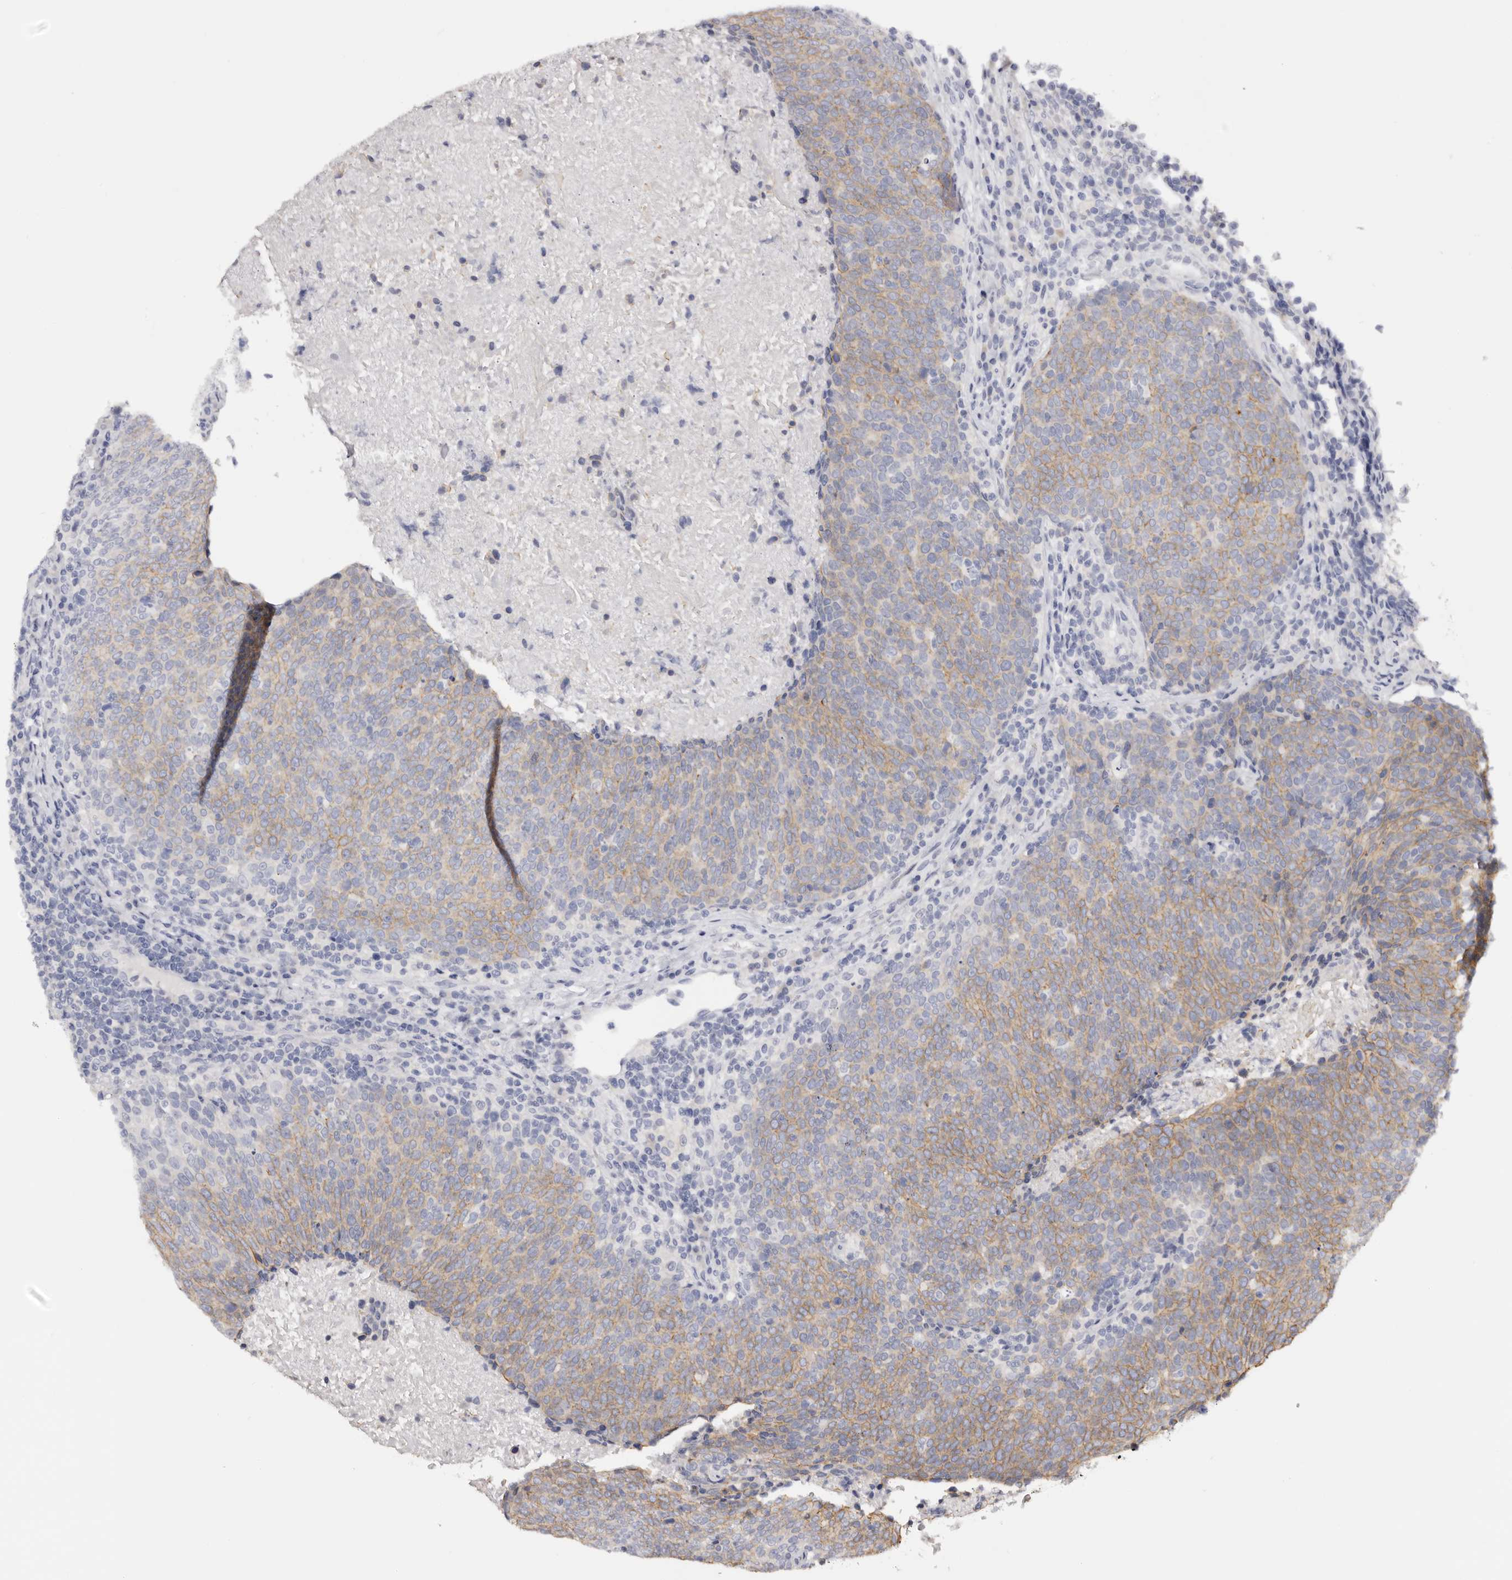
{"staining": {"intensity": "weak", "quantity": "25%-75%", "location": "cytoplasmic/membranous"}, "tissue": "head and neck cancer", "cell_type": "Tumor cells", "image_type": "cancer", "snomed": [{"axis": "morphology", "description": "Squamous cell carcinoma, NOS"}, {"axis": "morphology", "description": "Squamous cell carcinoma, metastatic, NOS"}, {"axis": "topography", "description": "Lymph node"}, {"axis": "topography", "description": "Head-Neck"}], "caption": "Immunohistochemistry (IHC) staining of head and neck squamous cell carcinoma, which shows low levels of weak cytoplasmic/membranous staining in about 25%-75% of tumor cells indicating weak cytoplasmic/membranous protein staining. The staining was performed using DAB (3,3'-diaminobenzidine) (brown) for protein detection and nuclei were counterstained in hematoxylin (blue).", "gene": "ROM1", "patient": {"sex": "male", "age": 62}}